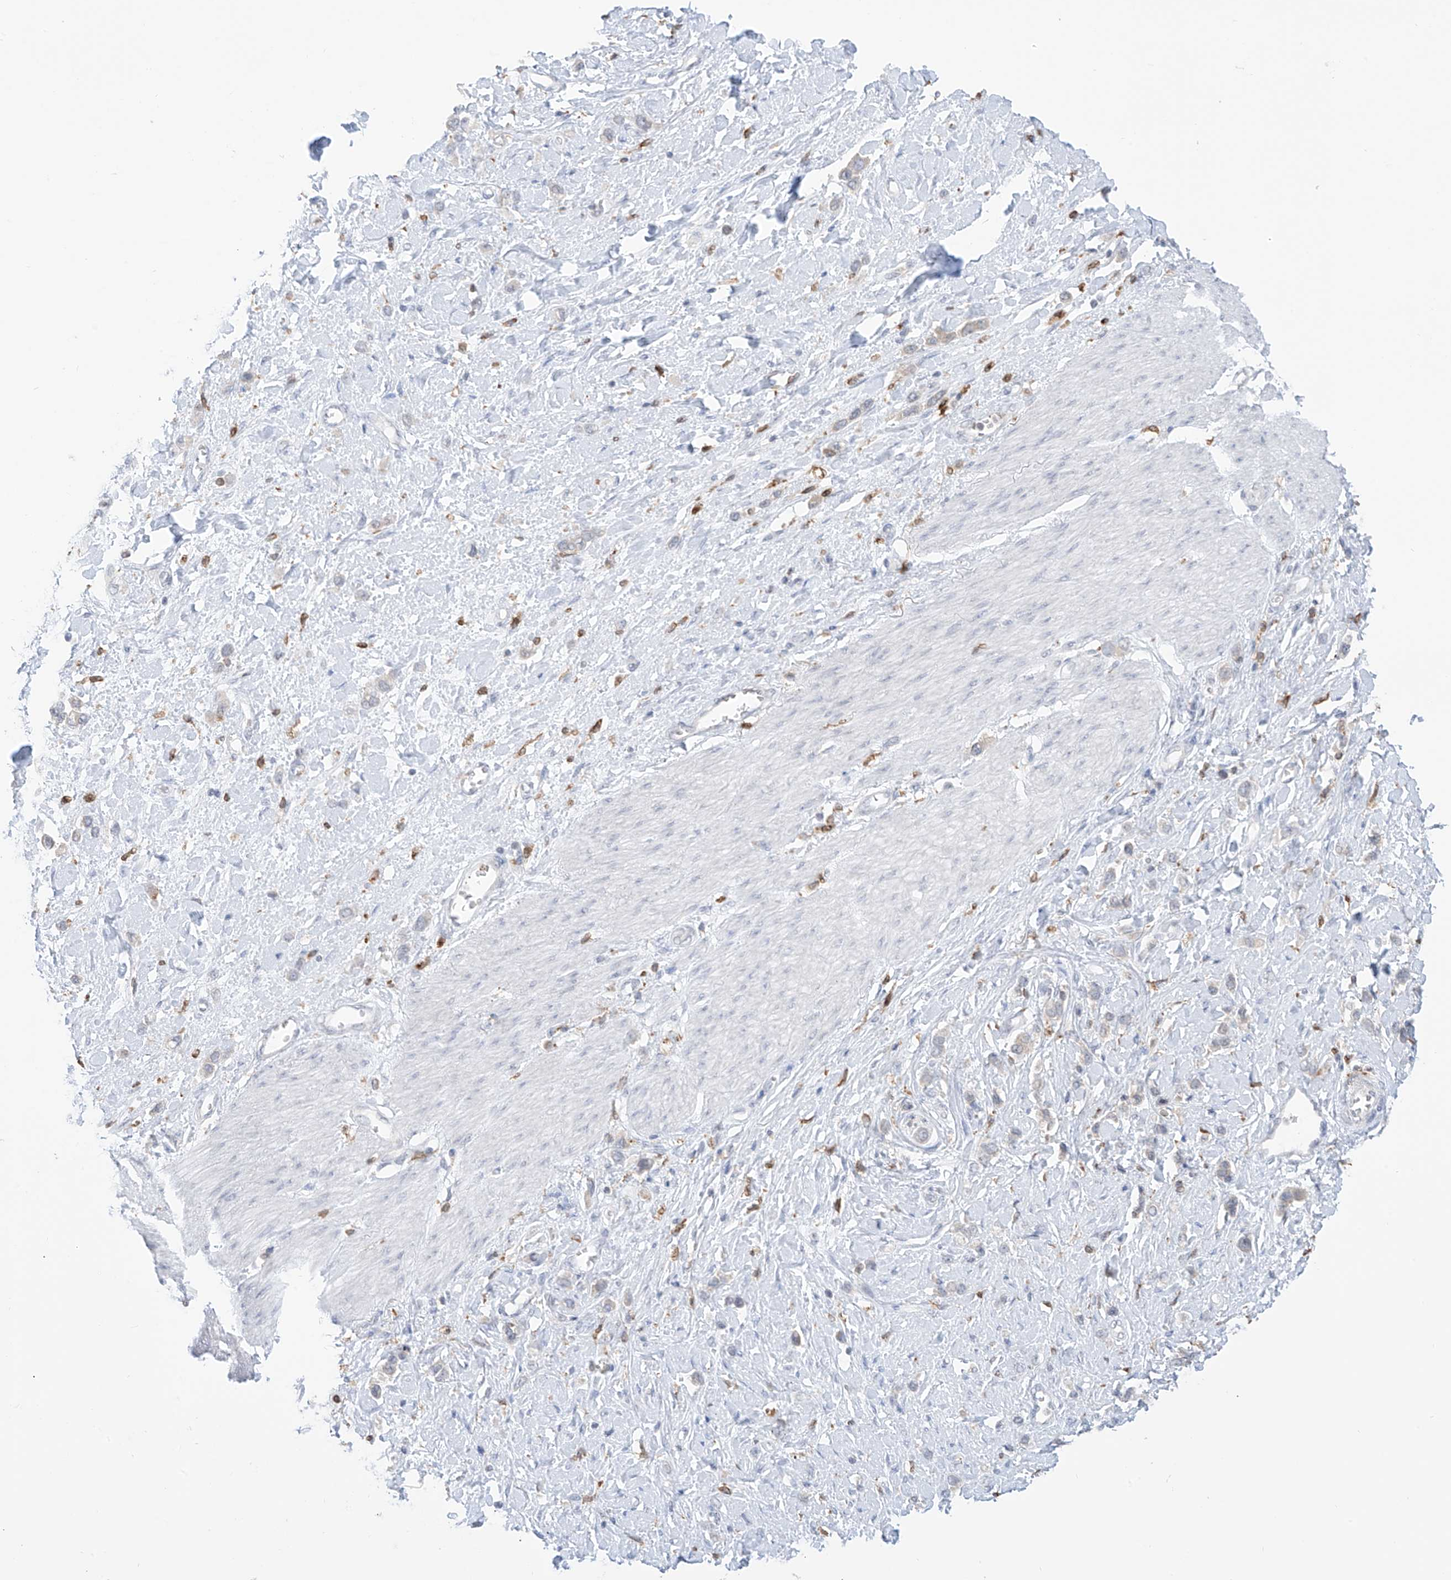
{"staining": {"intensity": "negative", "quantity": "none", "location": "none"}, "tissue": "stomach cancer", "cell_type": "Tumor cells", "image_type": "cancer", "snomed": [{"axis": "morphology", "description": "Normal tissue, NOS"}, {"axis": "morphology", "description": "Adenocarcinoma, NOS"}, {"axis": "topography", "description": "Stomach, upper"}, {"axis": "topography", "description": "Stomach"}], "caption": "Immunohistochemical staining of stomach cancer (adenocarcinoma) shows no significant positivity in tumor cells.", "gene": "TBXAS1", "patient": {"sex": "female", "age": 65}}